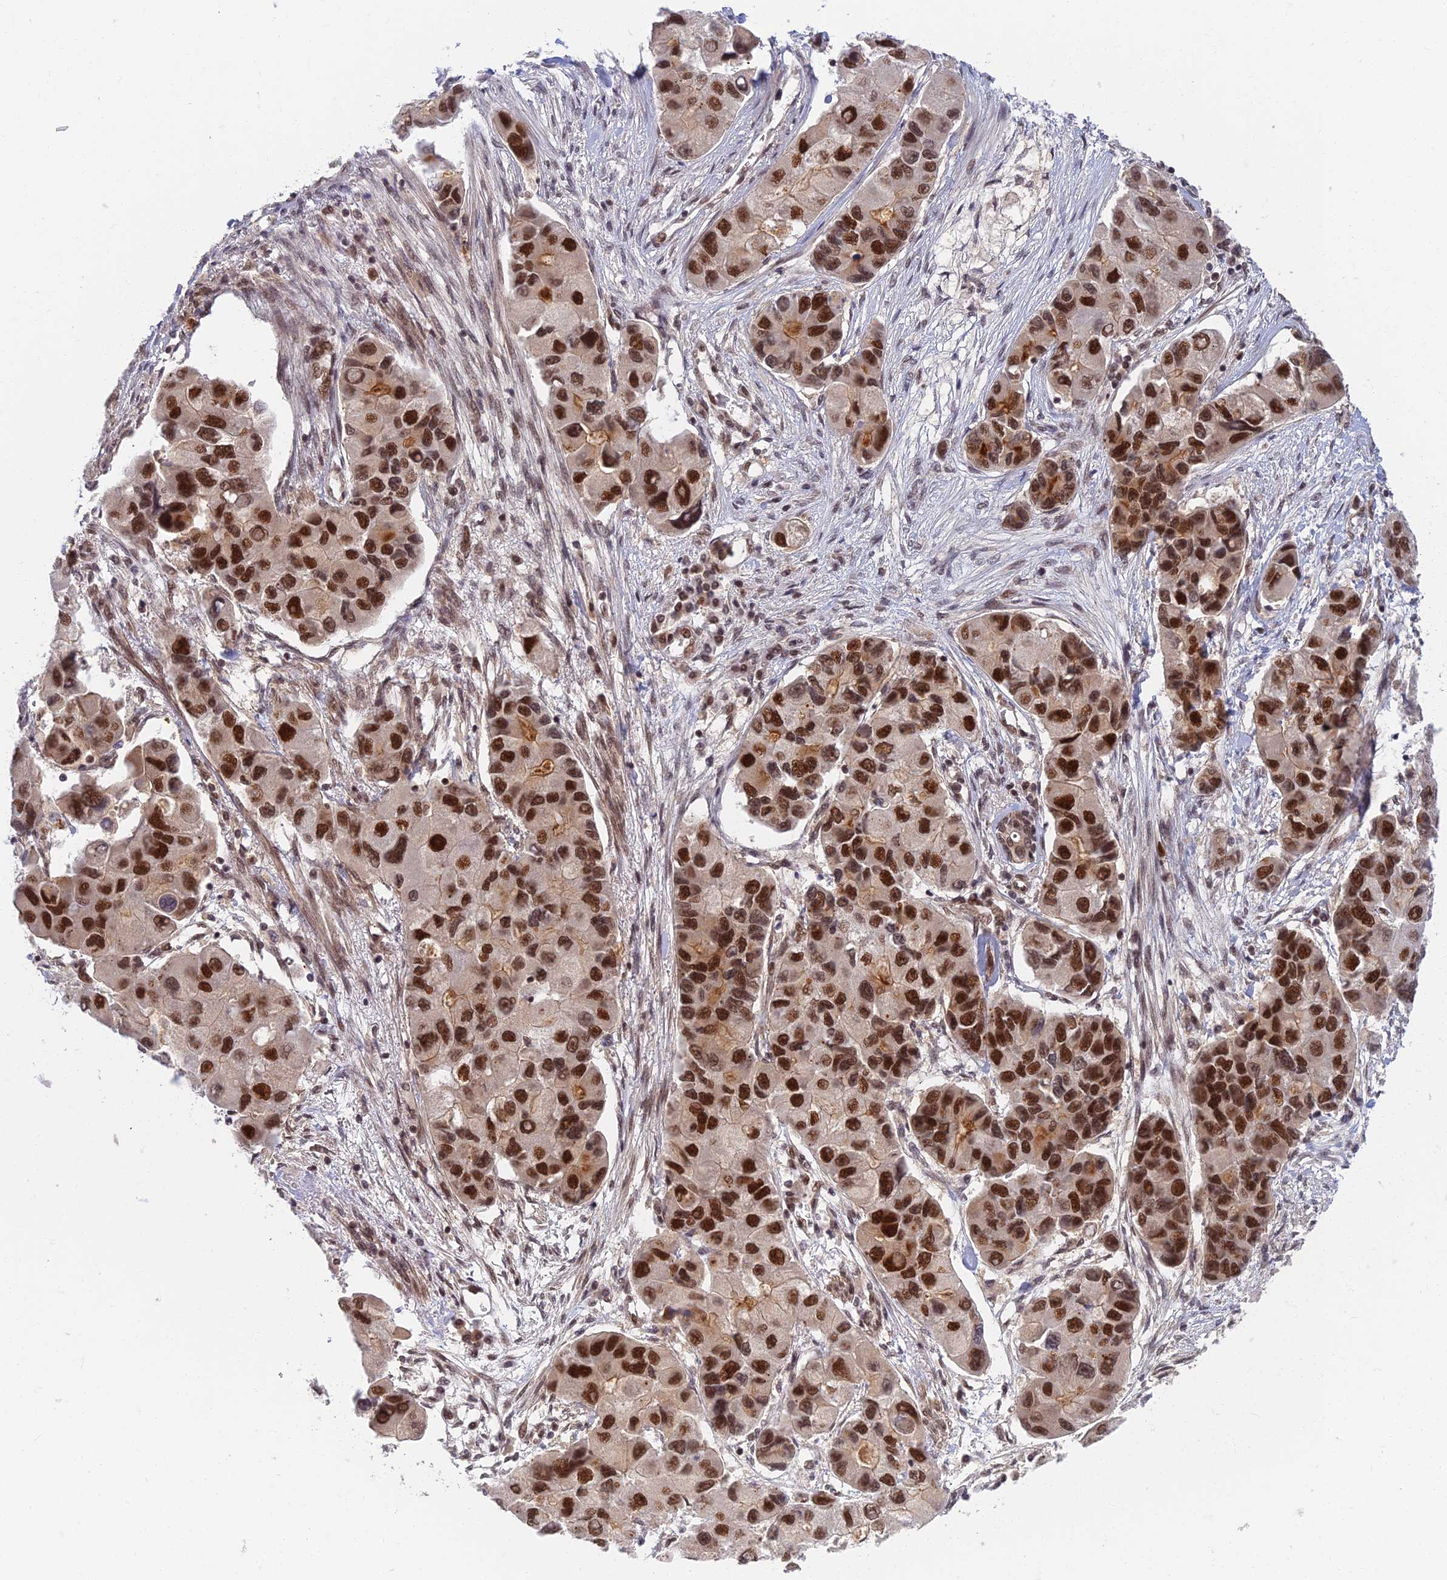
{"staining": {"intensity": "strong", "quantity": ">75%", "location": "nuclear"}, "tissue": "lung cancer", "cell_type": "Tumor cells", "image_type": "cancer", "snomed": [{"axis": "morphology", "description": "Adenocarcinoma, NOS"}, {"axis": "topography", "description": "Lung"}], "caption": "Brown immunohistochemical staining in adenocarcinoma (lung) shows strong nuclear positivity in approximately >75% of tumor cells.", "gene": "TCEA2", "patient": {"sex": "female", "age": 54}}